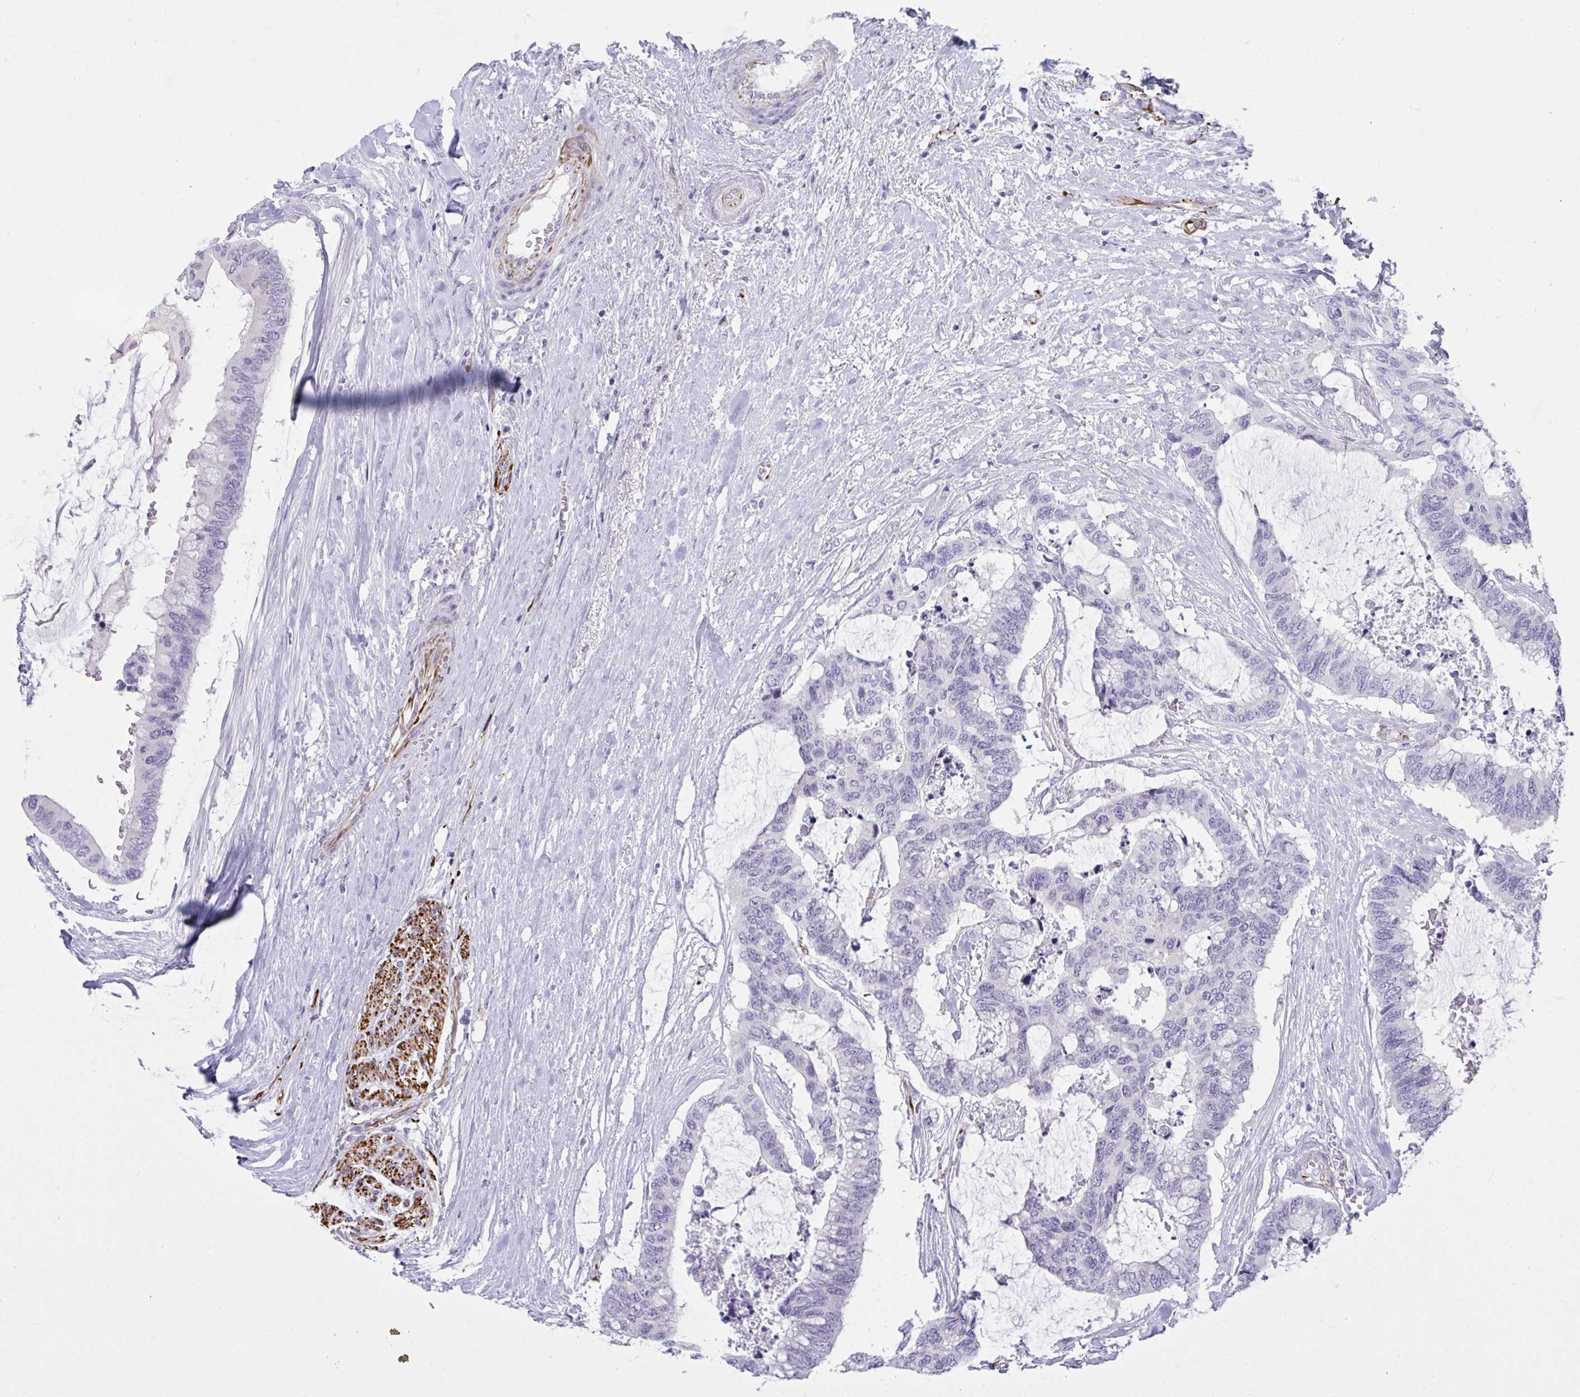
{"staining": {"intensity": "negative", "quantity": "none", "location": "none"}, "tissue": "colorectal cancer", "cell_type": "Tumor cells", "image_type": "cancer", "snomed": [{"axis": "morphology", "description": "Adenocarcinoma, NOS"}, {"axis": "topography", "description": "Rectum"}], "caption": "The histopathology image demonstrates no significant positivity in tumor cells of colorectal cancer (adenocarcinoma).", "gene": "SLC35B1", "patient": {"sex": "female", "age": 59}}